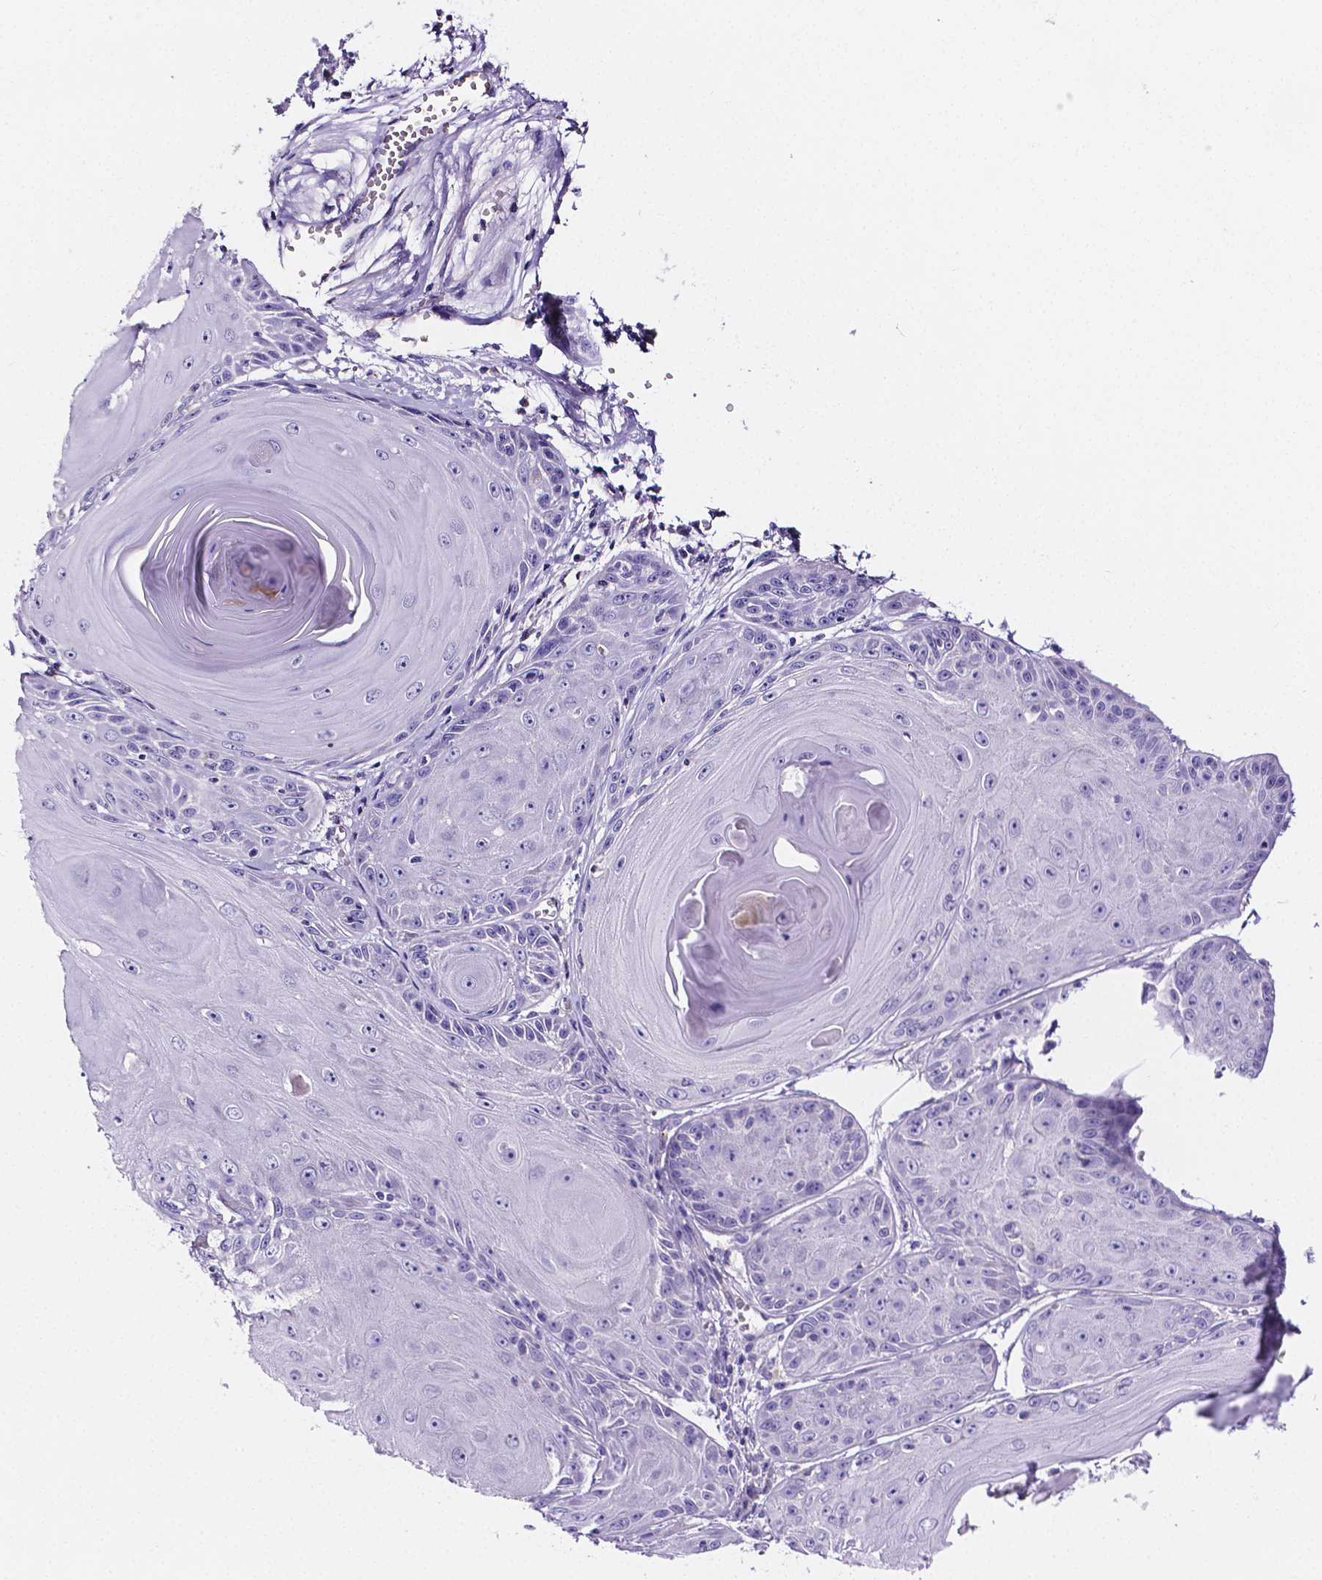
{"staining": {"intensity": "negative", "quantity": "none", "location": "none"}, "tissue": "skin cancer", "cell_type": "Tumor cells", "image_type": "cancer", "snomed": [{"axis": "morphology", "description": "Squamous cell carcinoma, NOS"}, {"axis": "topography", "description": "Skin"}, {"axis": "topography", "description": "Vulva"}], "caption": "High magnification brightfield microscopy of skin cancer stained with DAB (brown) and counterstained with hematoxylin (blue): tumor cells show no significant expression. (IHC, brightfield microscopy, high magnification).", "gene": "NRGN", "patient": {"sex": "female", "age": 85}}